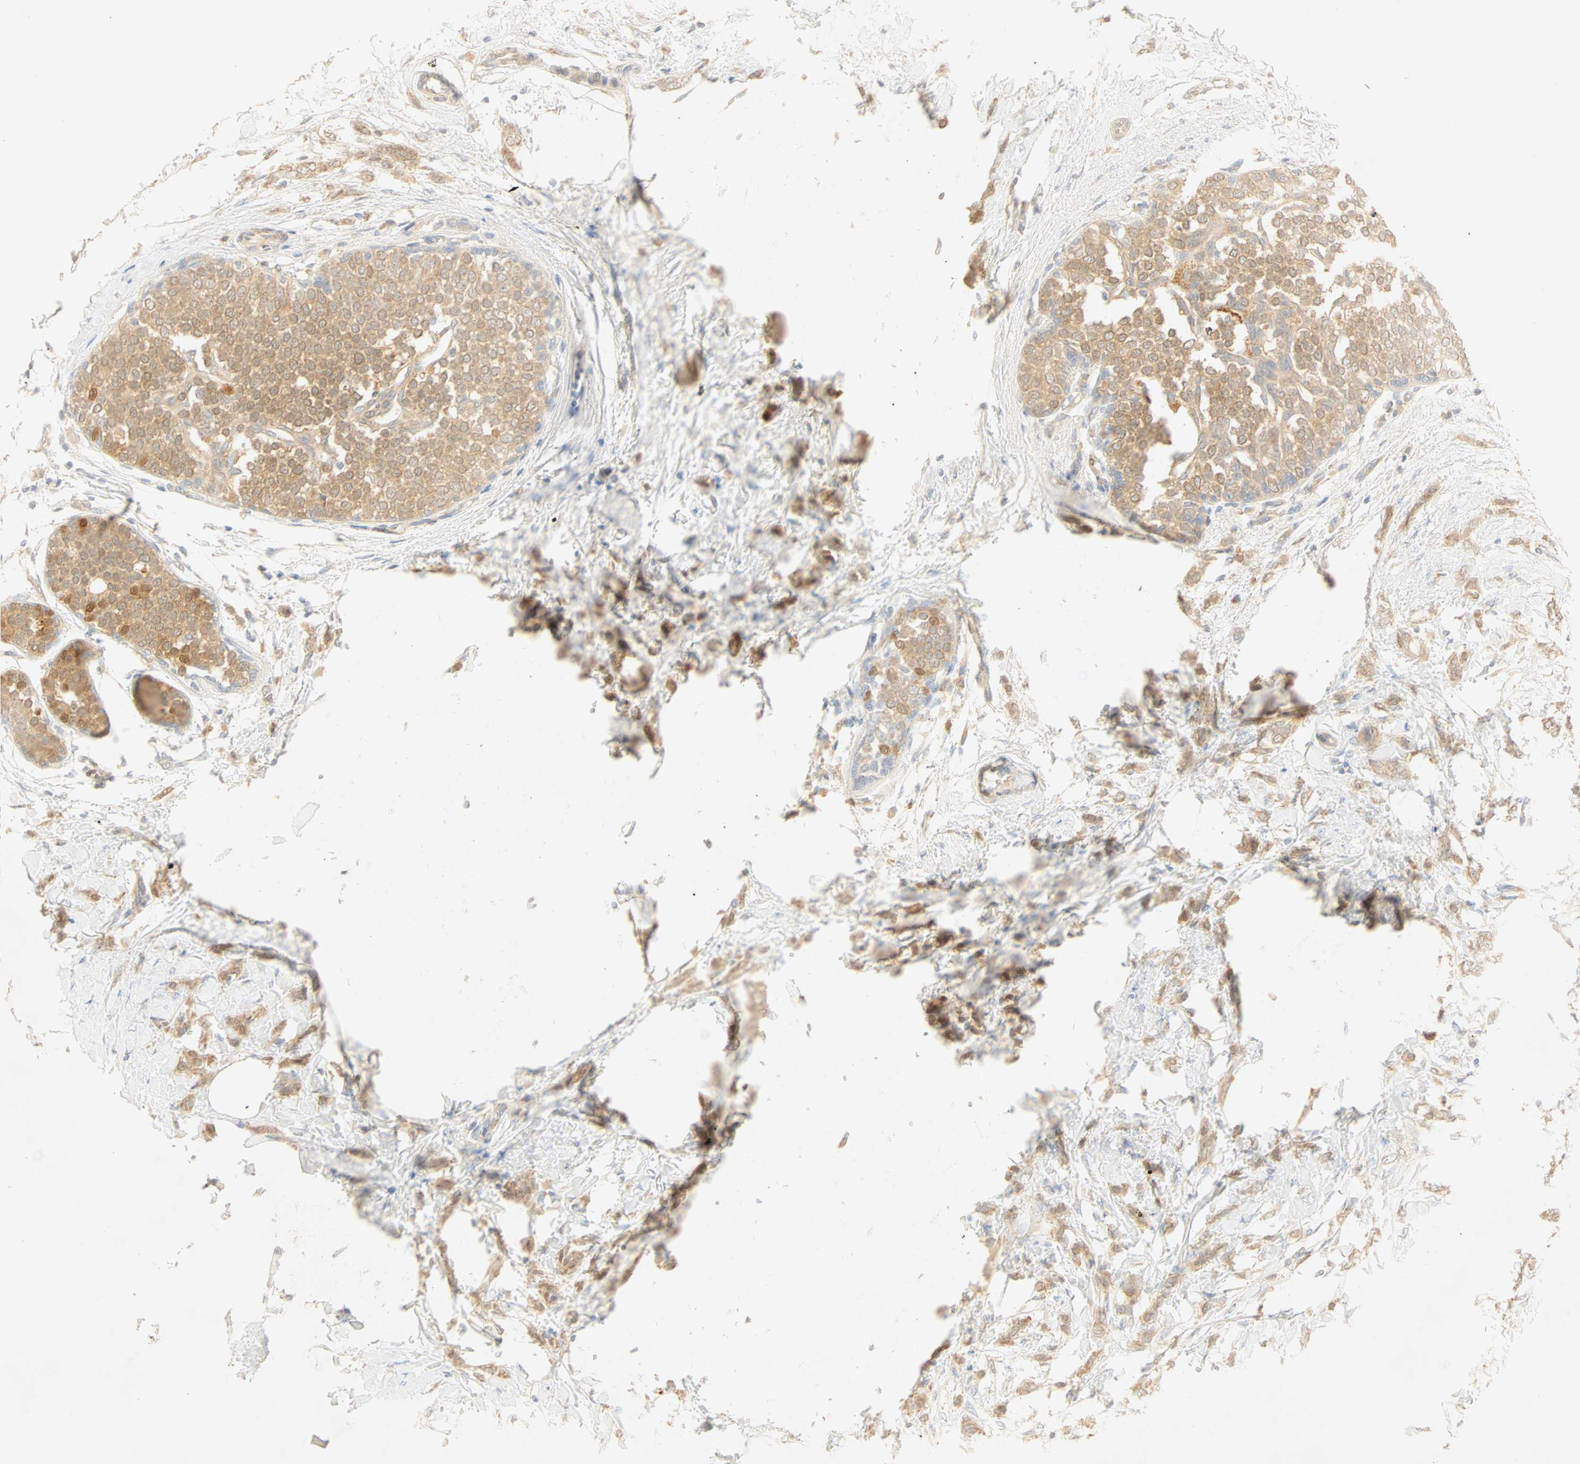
{"staining": {"intensity": "moderate", "quantity": ">75%", "location": "cytoplasmic/membranous"}, "tissue": "breast cancer", "cell_type": "Tumor cells", "image_type": "cancer", "snomed": [{"axis": "morphology", "description": "Lobular carcinoma, in situ"}, {"axis": "morphology", "description": "Lobular carcinoma"}, {"axis": "topography", "description": "Breast"}], "caption": "Breast cancer stained with DAB immunohistochemistry (IHC) reveals medium levels of moderate cytoplasmic/membranous positivity in approximately >75% of tumor cells.", "gene": "SELENBP1", "patient": {"sex": "female", "age": 41}}